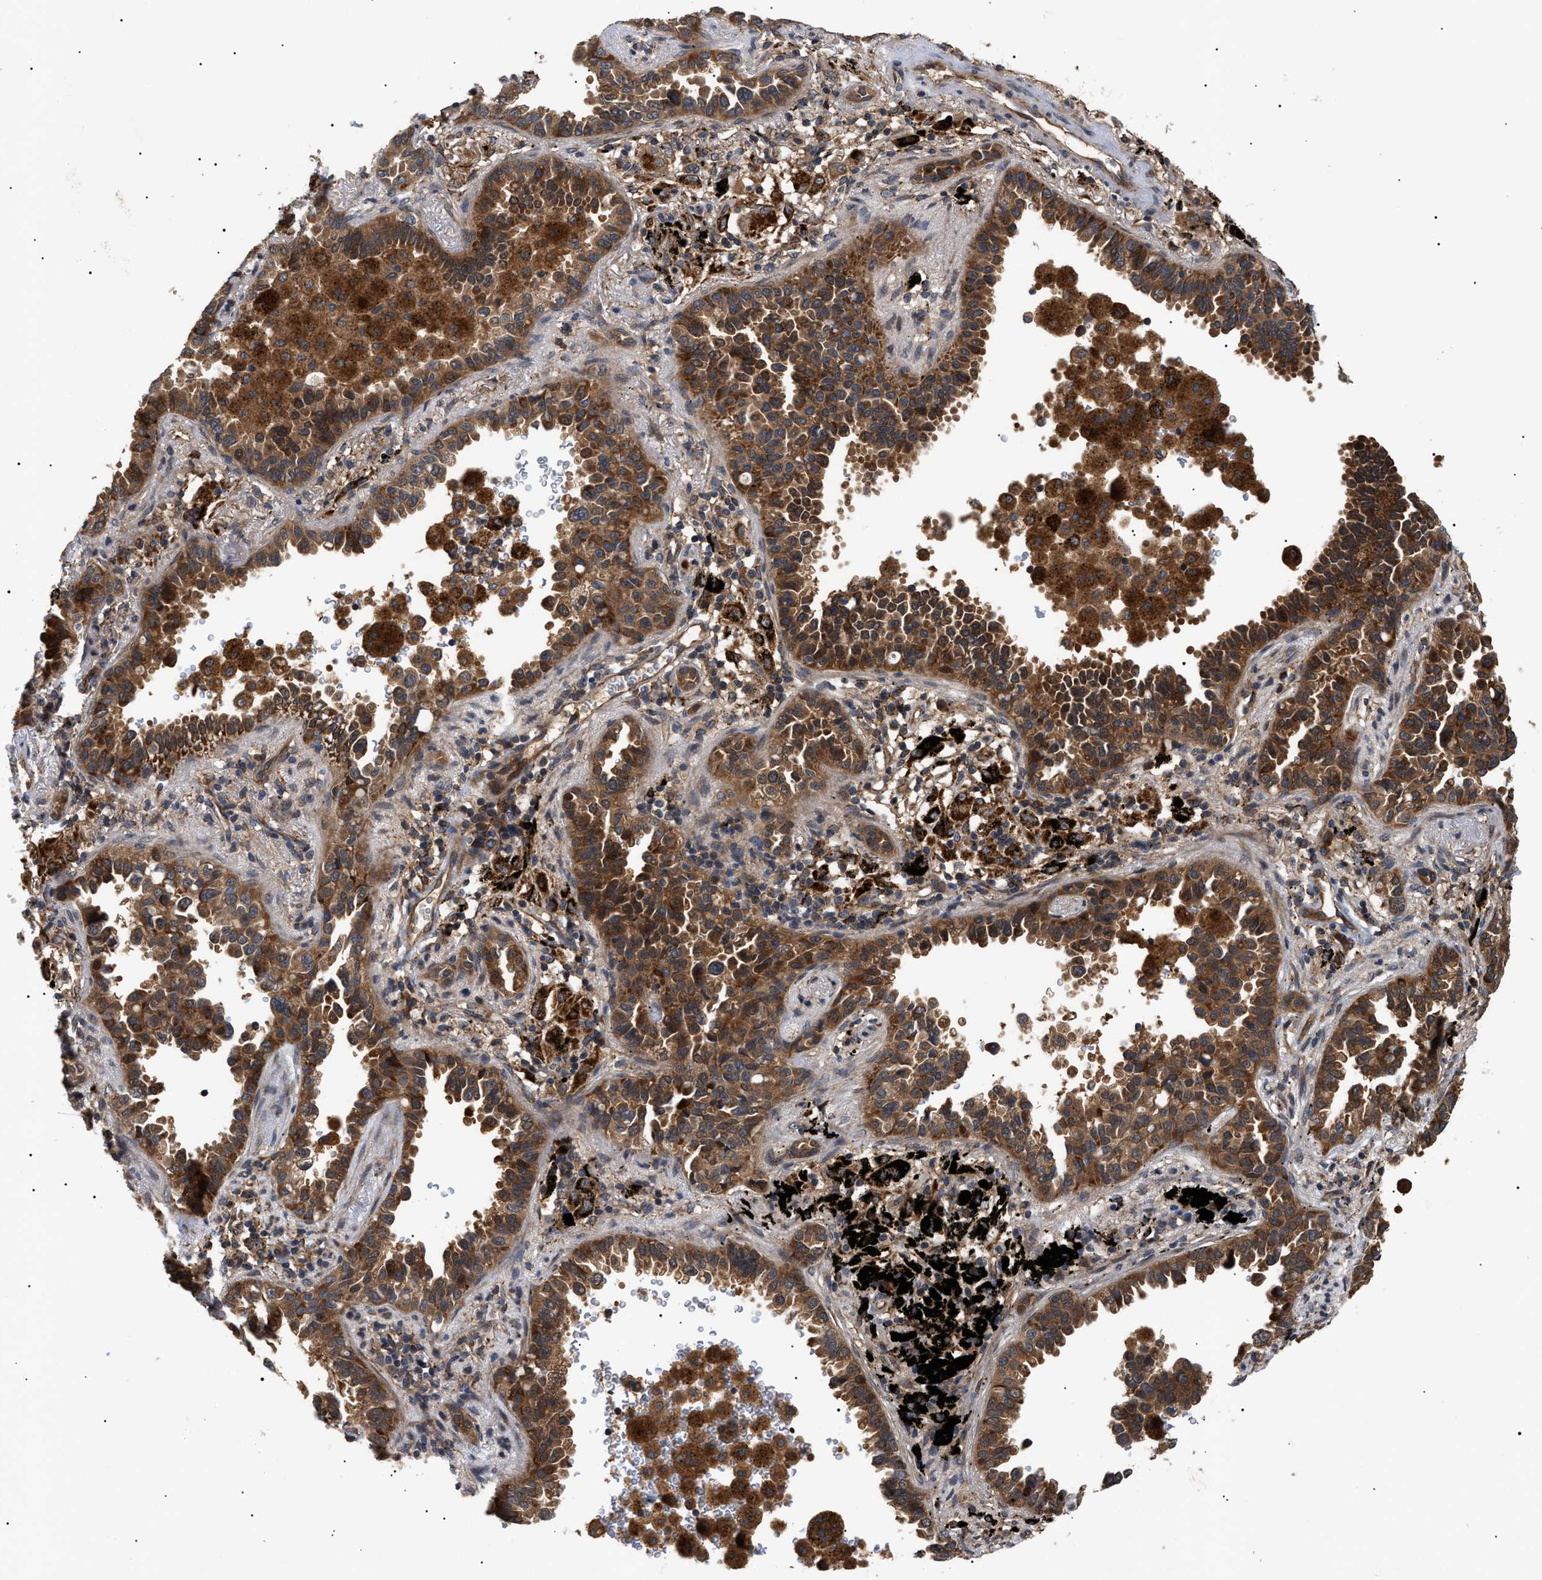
{"staining": {"intensity": "moderate", "quantity": ">75%", "location": "cytoplasmic/membranous"}, "tissue": "lung cancer", "cell_type": "Tumor cells", "image_type": "cancer", "snomed": [{"axis": "morphology", "description": "Normal tissue, NOS"}, {"axis": "morphology", "description": "Adenocarcinoma, NOS"}, {"axis": "topography", "description": "Lung"}], "caption": "This photomicrograph reveals immunohistochemistry staining of adenocarcinoma (lung), with medium moderate cytoplasmic/membranous staining in approximately >75% of tumor cells.", "gene": "ASTL", "patient": {"sex": "male", "age": 59}}